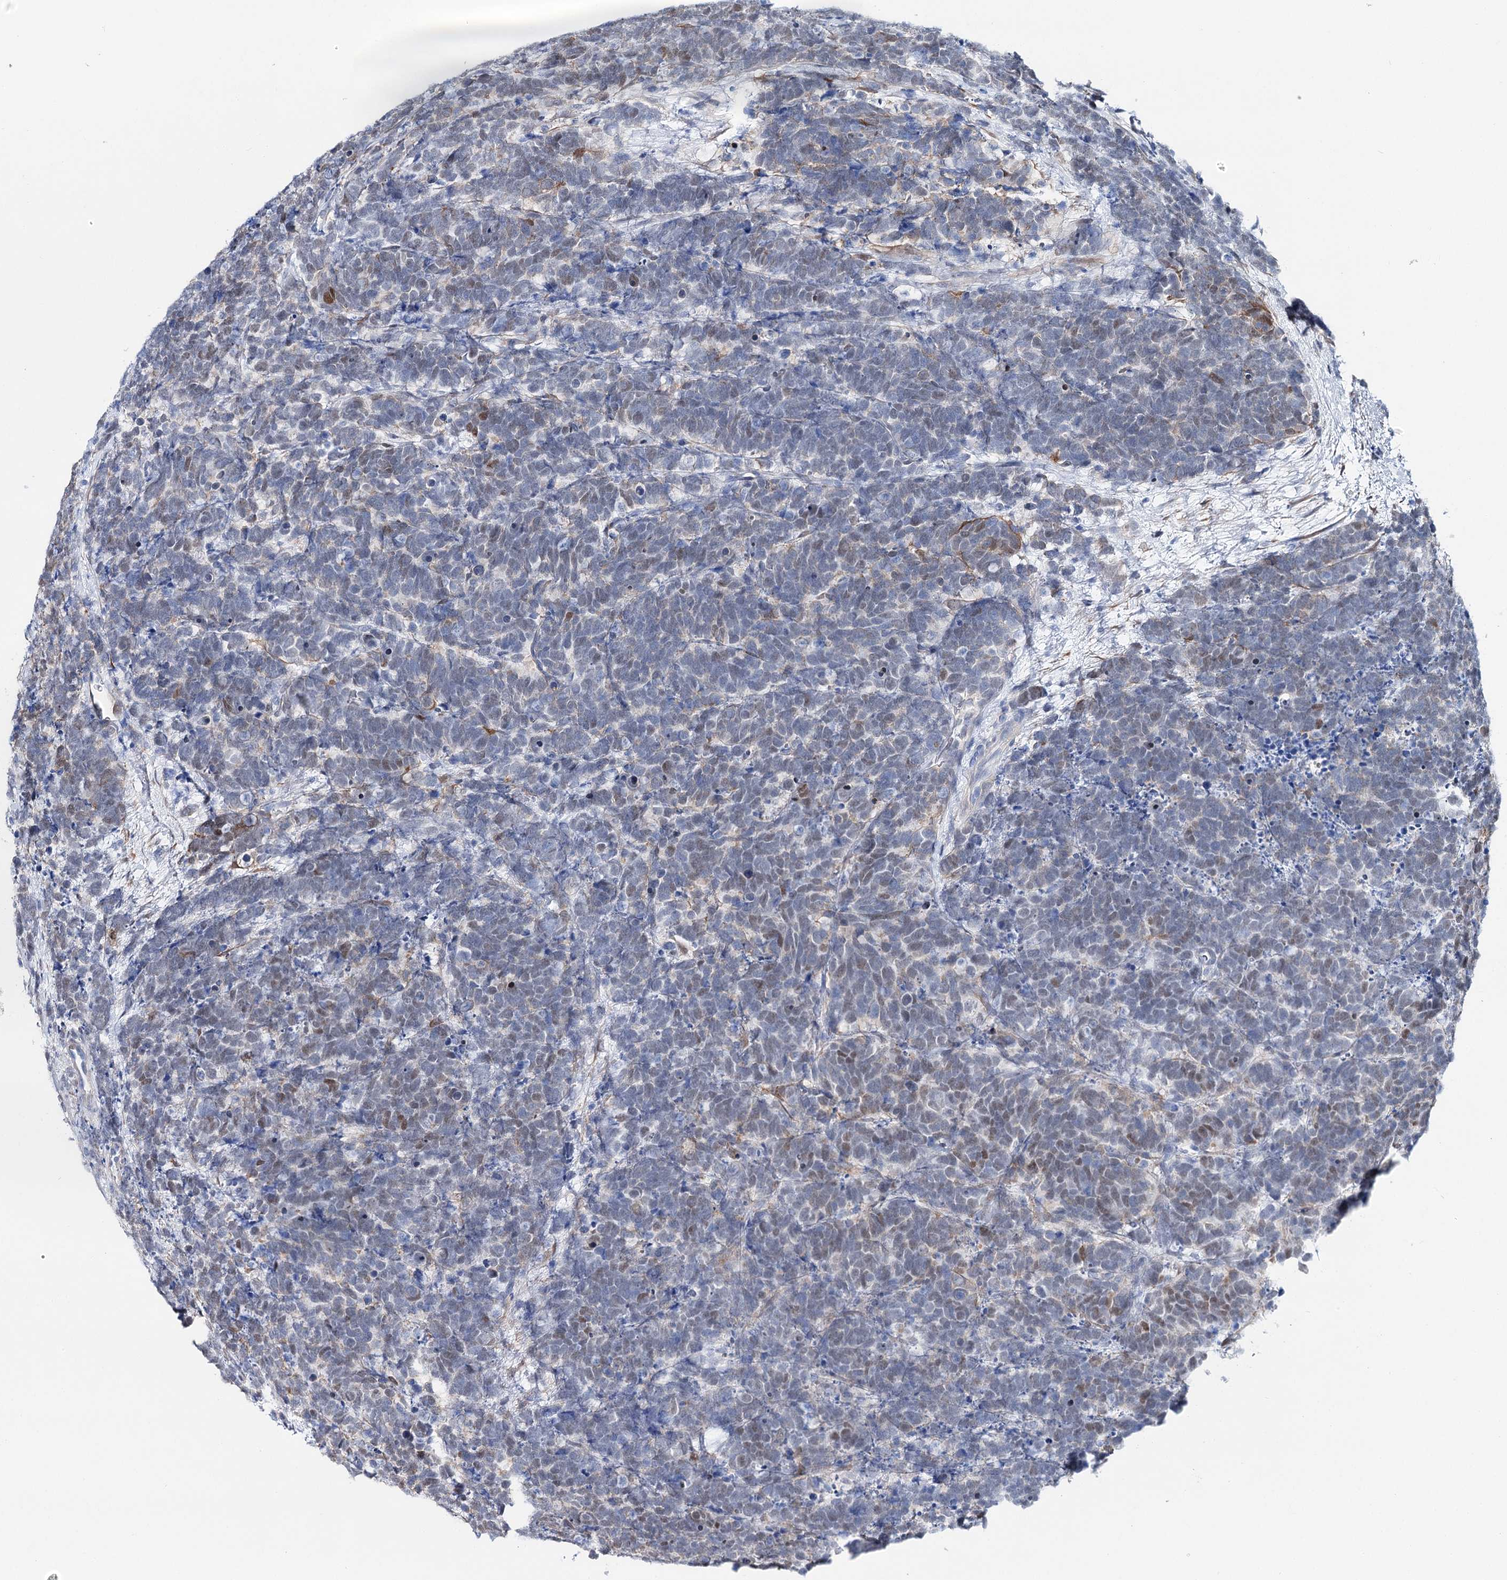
{"staining": {"intensity": "moderate", "quantity": "<25%", "location": "cytoplasmic/membranous,nuclear"}, "tissue": "carcinoid", "cell_type": "Tumor cells", "image_type": "cancer", "snomed": [{"axis": "morphology", "description": "Carcinoma, NOS"}, {"axis": "morphology", "description": "Carcinoid, malignant, NOS"}, {"axis": "topography", "description": "Urinary bladder"}], "caption": "Tumor cells display low levels of moderate cytoplasmic/membranous and nuclear expression in approximately <25% of cells in human carcinoid.", "gene": "UGDH", "patient": {"sex": "male", "age": 57}}